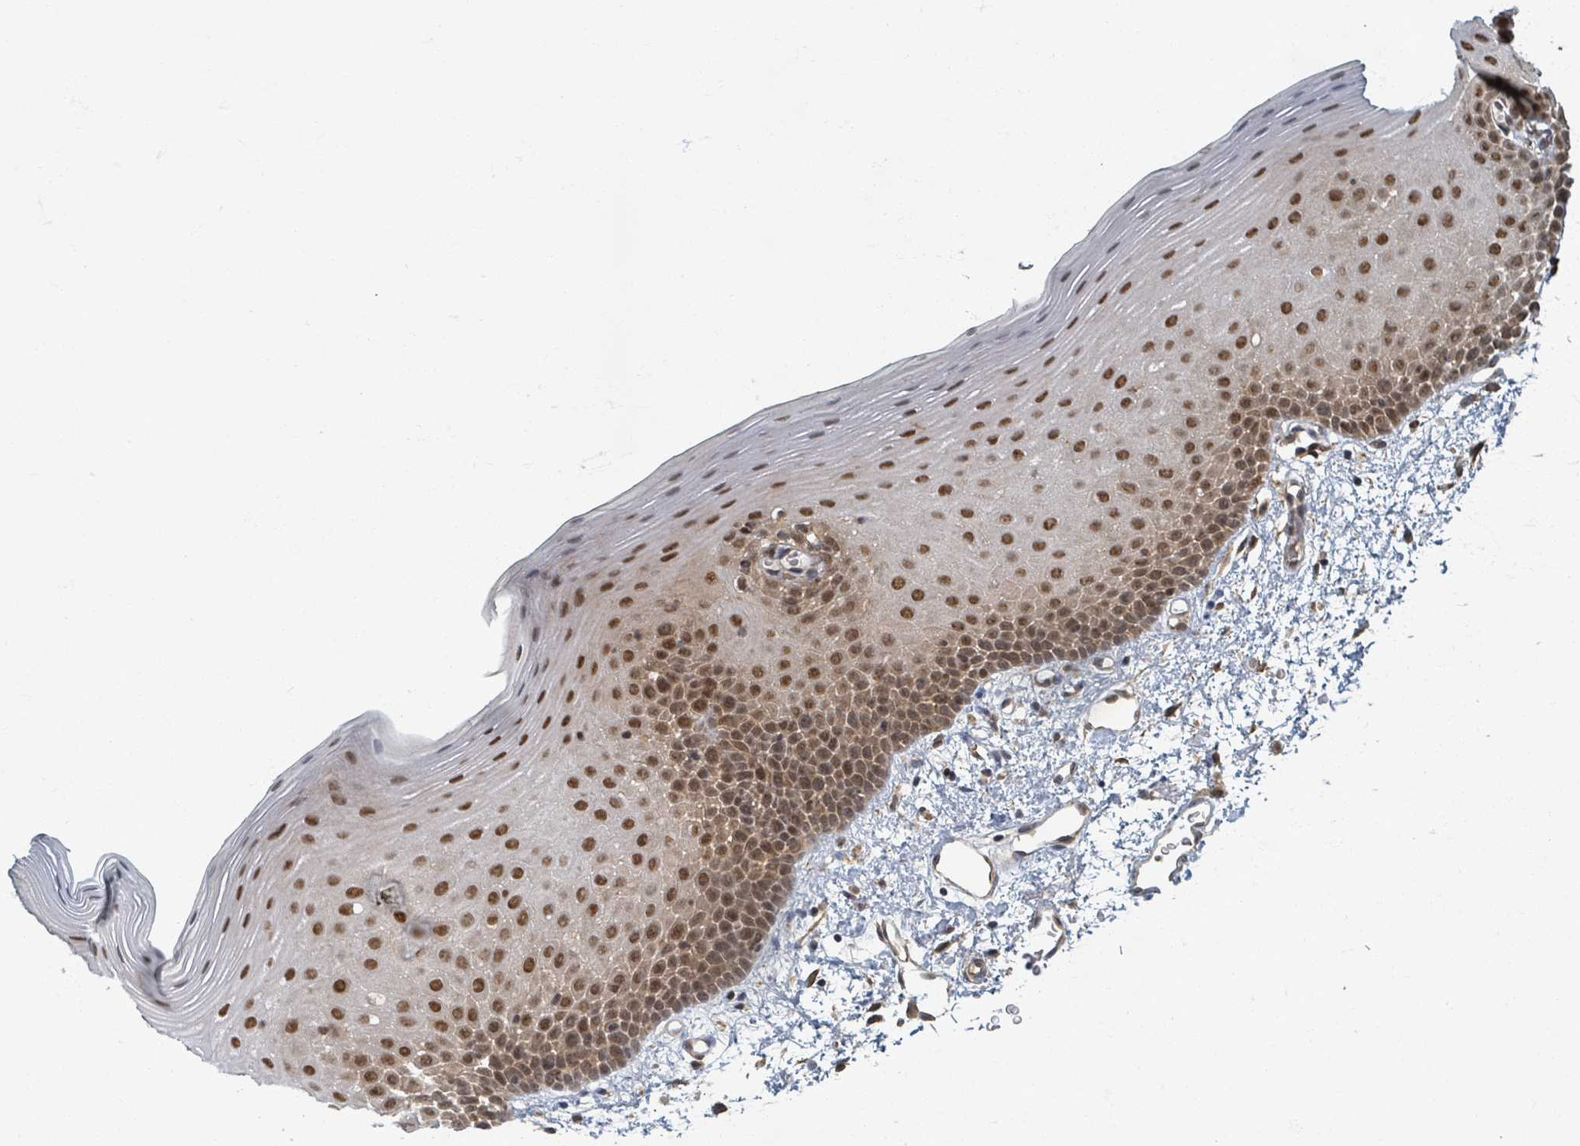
{"staining": {"intensity": "moderate", "quantity": ">75%", "location": "nuclear"}, "tissue": "oral mucosa", "cell_type": "Squamous epithelial cells", "image_type": "normal", "snomed": [{"axis": "morphology", "description": "Normal tissue, NOS"}, {"axis": "topography", "description": "Oral tissue"}], "caption": "High-power microscopy captured an IHC histopathology image of benign oral mucosa, revealing moderate nuclear expression in approximately >75% of squamous epithelial cells.", "gene": "INTS15", "patient": {"sex": "female", "age": 70}}